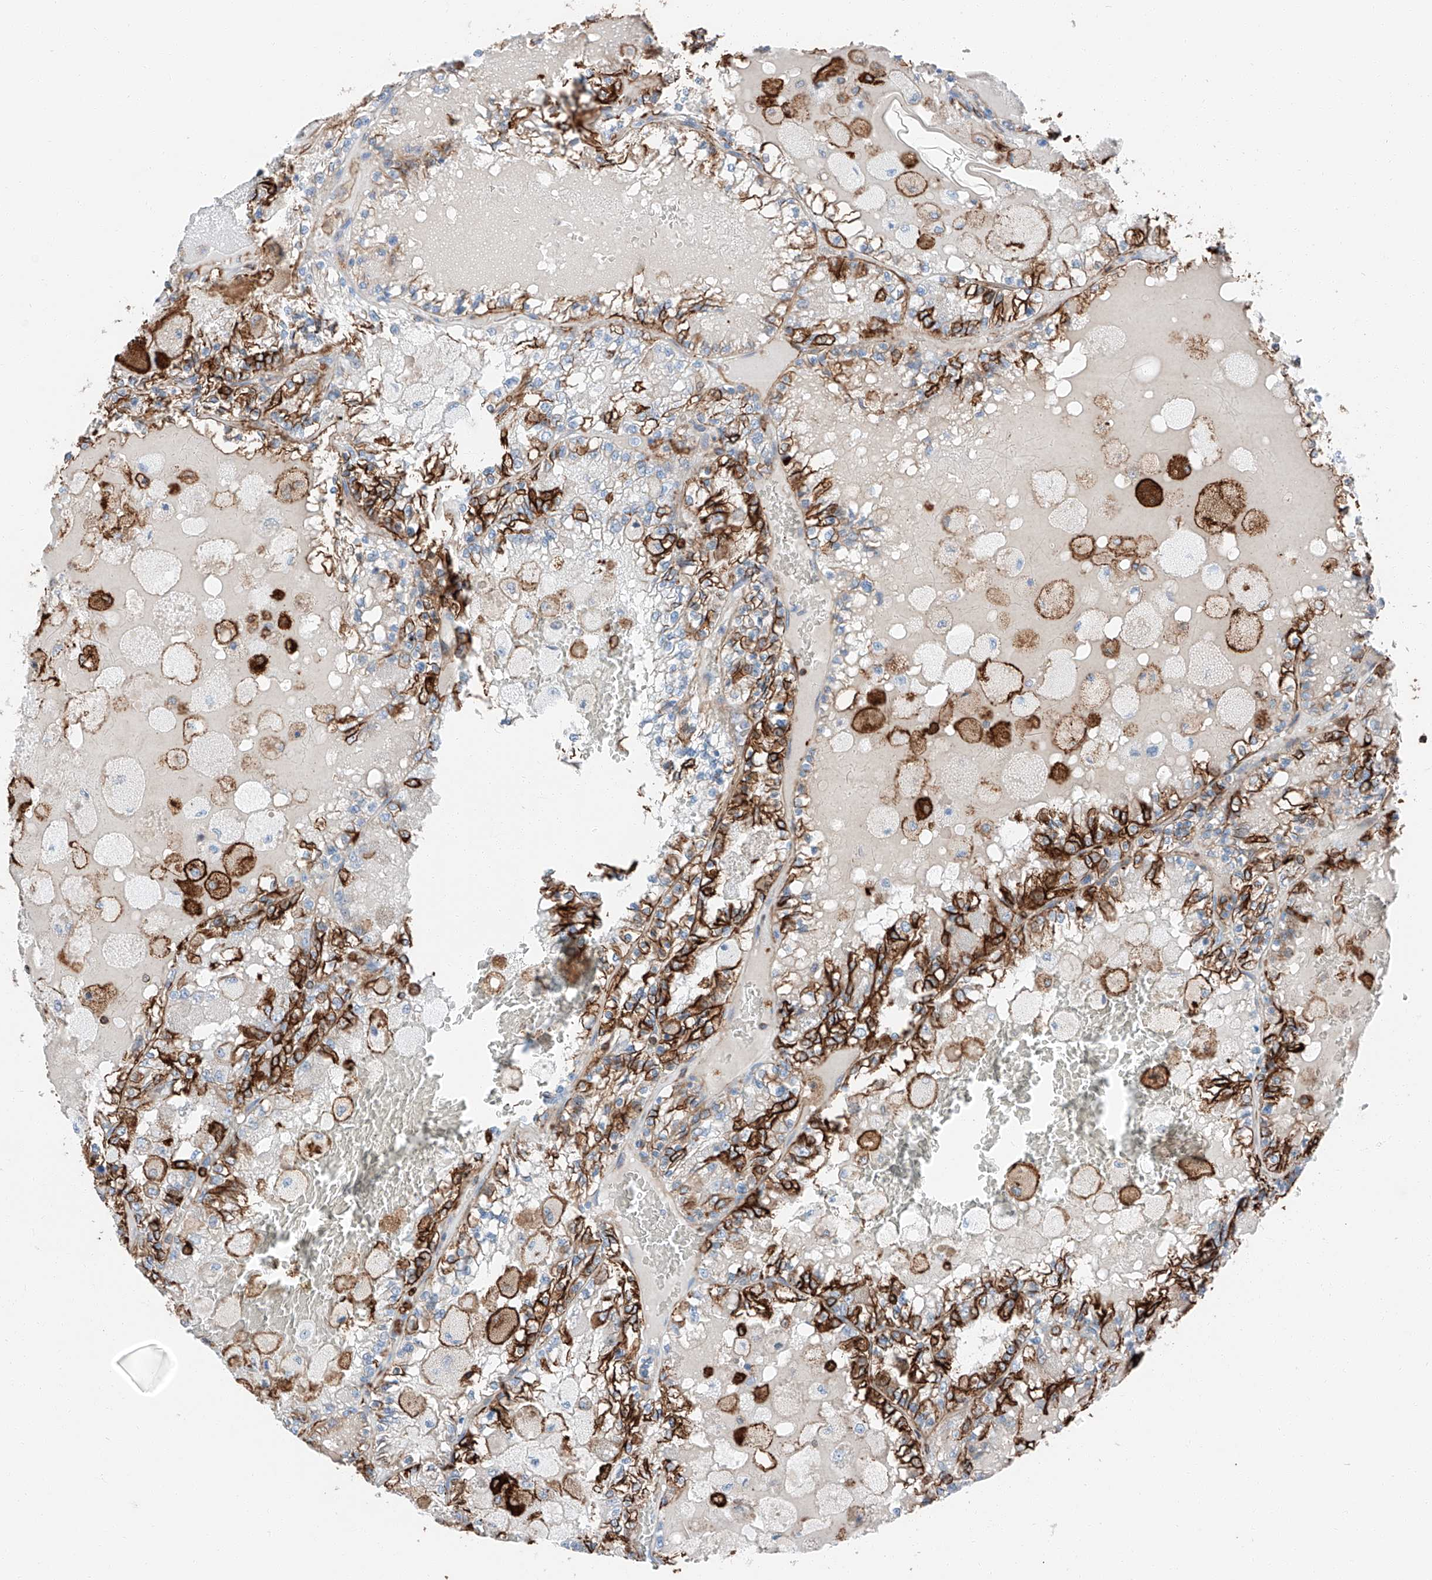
{"staining": {"intensity": "strong", "quantity": ">75%", "location": "cytoplasmic/membranous"}, "tissue": "renal cancer", "cell_type": "Tumor cells", "image_type": "cancer", "snomed": [{"axis": "morphology", "description": "Adenocarcinoma, NOS"}, {"axis": "topography", "description": "Kidney"}], "caption": "Protein staining by IHC reveals strong cytoplasmic/membranous positivity in about >75% of tumor cells in renal cancer (adenocarcinoma). The staining is performed using DAB (3,3'-diaminobenzidine) brown chromogen to label protein expression. The nuclei are counter-stained blue using hematoxylin.", "gene": "ZNF804A", "patient": {"sex": "female", "age": 56}}